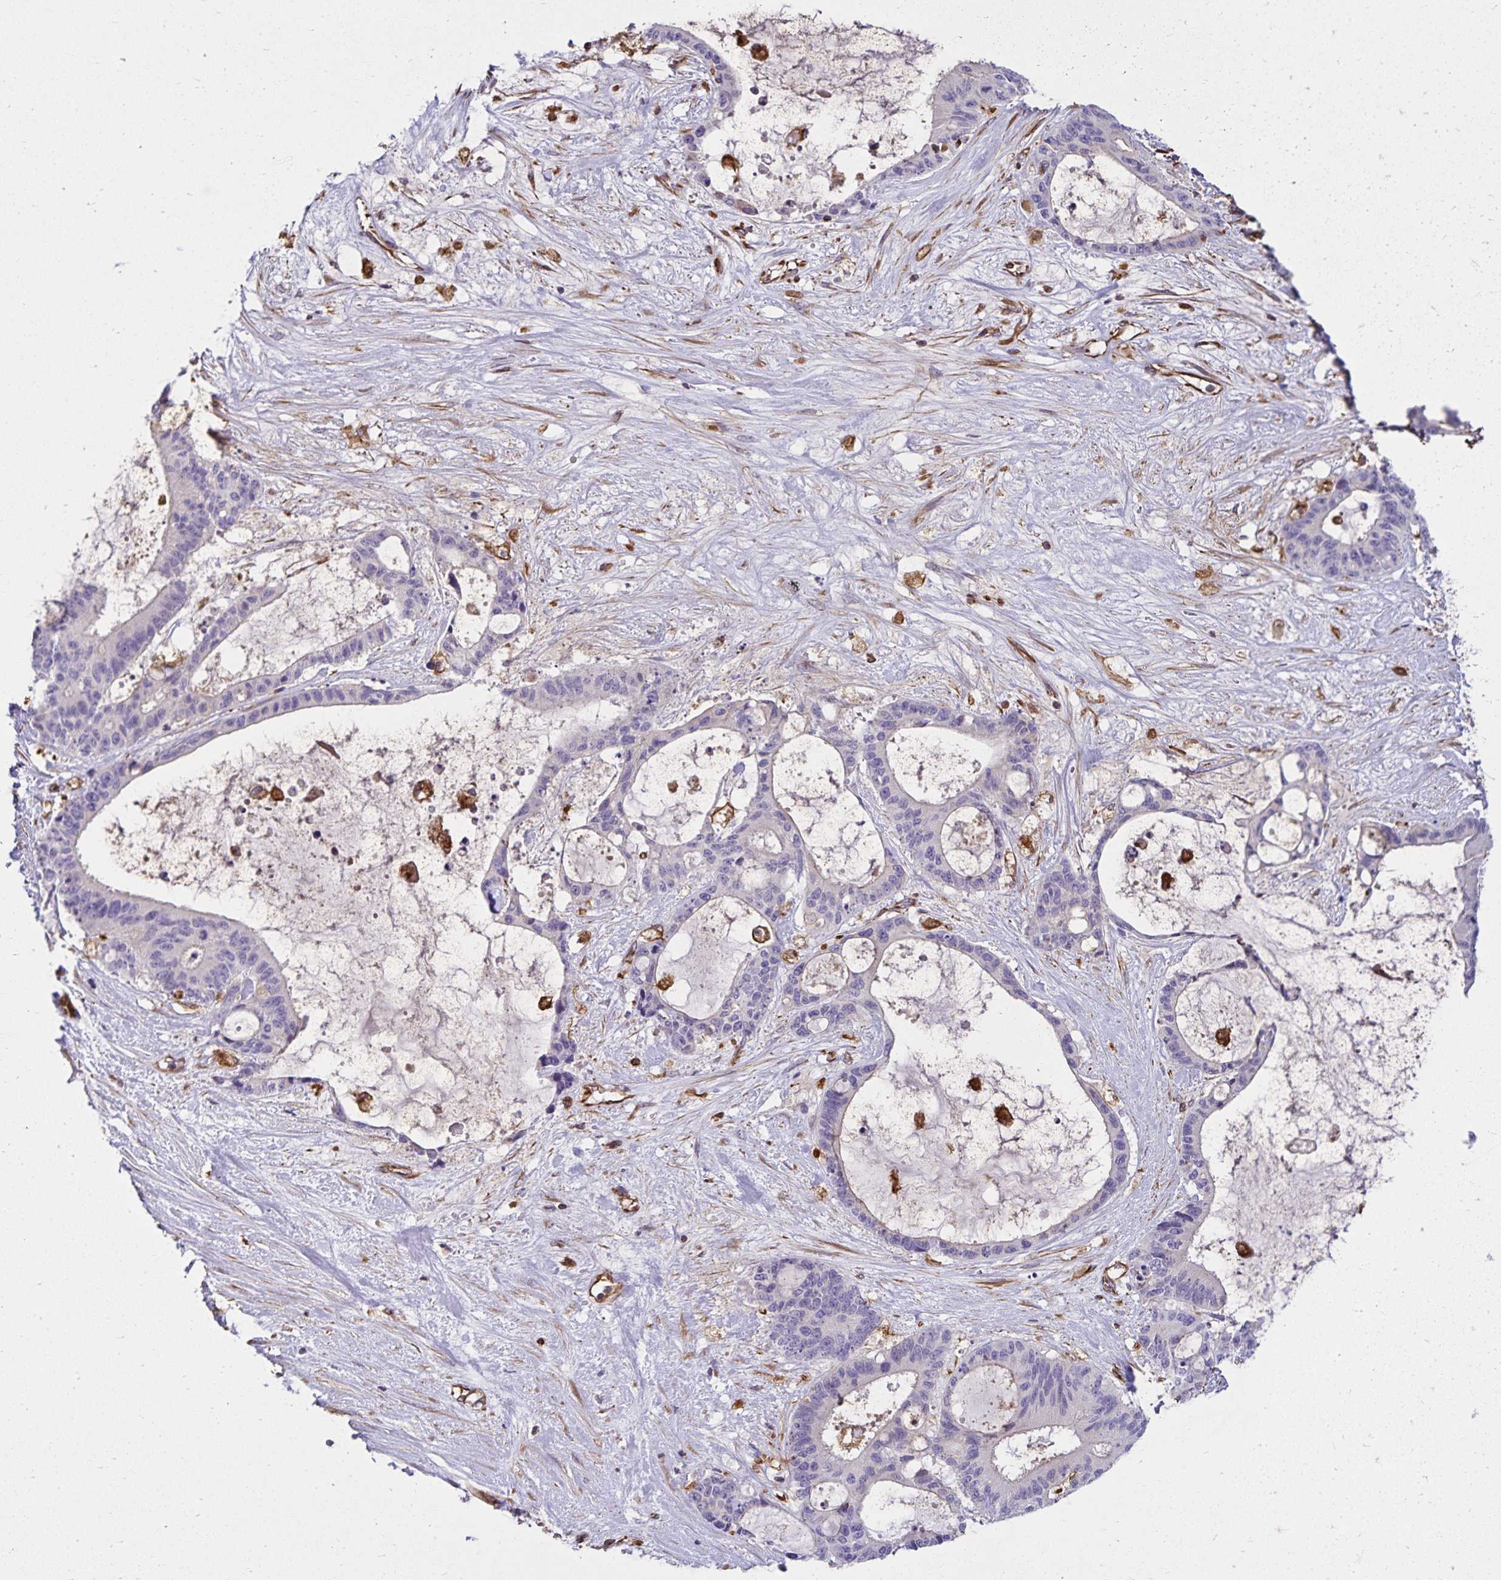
{"staining": {"intensity": "negative", "quantity": "none", "location": "none"}, "tissue": "liver cancer", "cell_type": "Tumor cells", "image_type": "cancer", "snomed": [{"axis": "morphology", "description": "Normal tissue, NOS"}, {"axis": "morphology", "description": "Cholangiocarcinoma"}, {"axis": "topography", "description": "Liver"}, {"axis": "topography", "description": "Peripheral nerve tissue"}], "caption": "A high-resolution micrograph shows immunohistochemistry staining of liver cholangiocarcinoma, which exhibits no significant staining in tumor cells.", "gene": "TRPV6", "patient": {"sex": "female", "age": 73}}